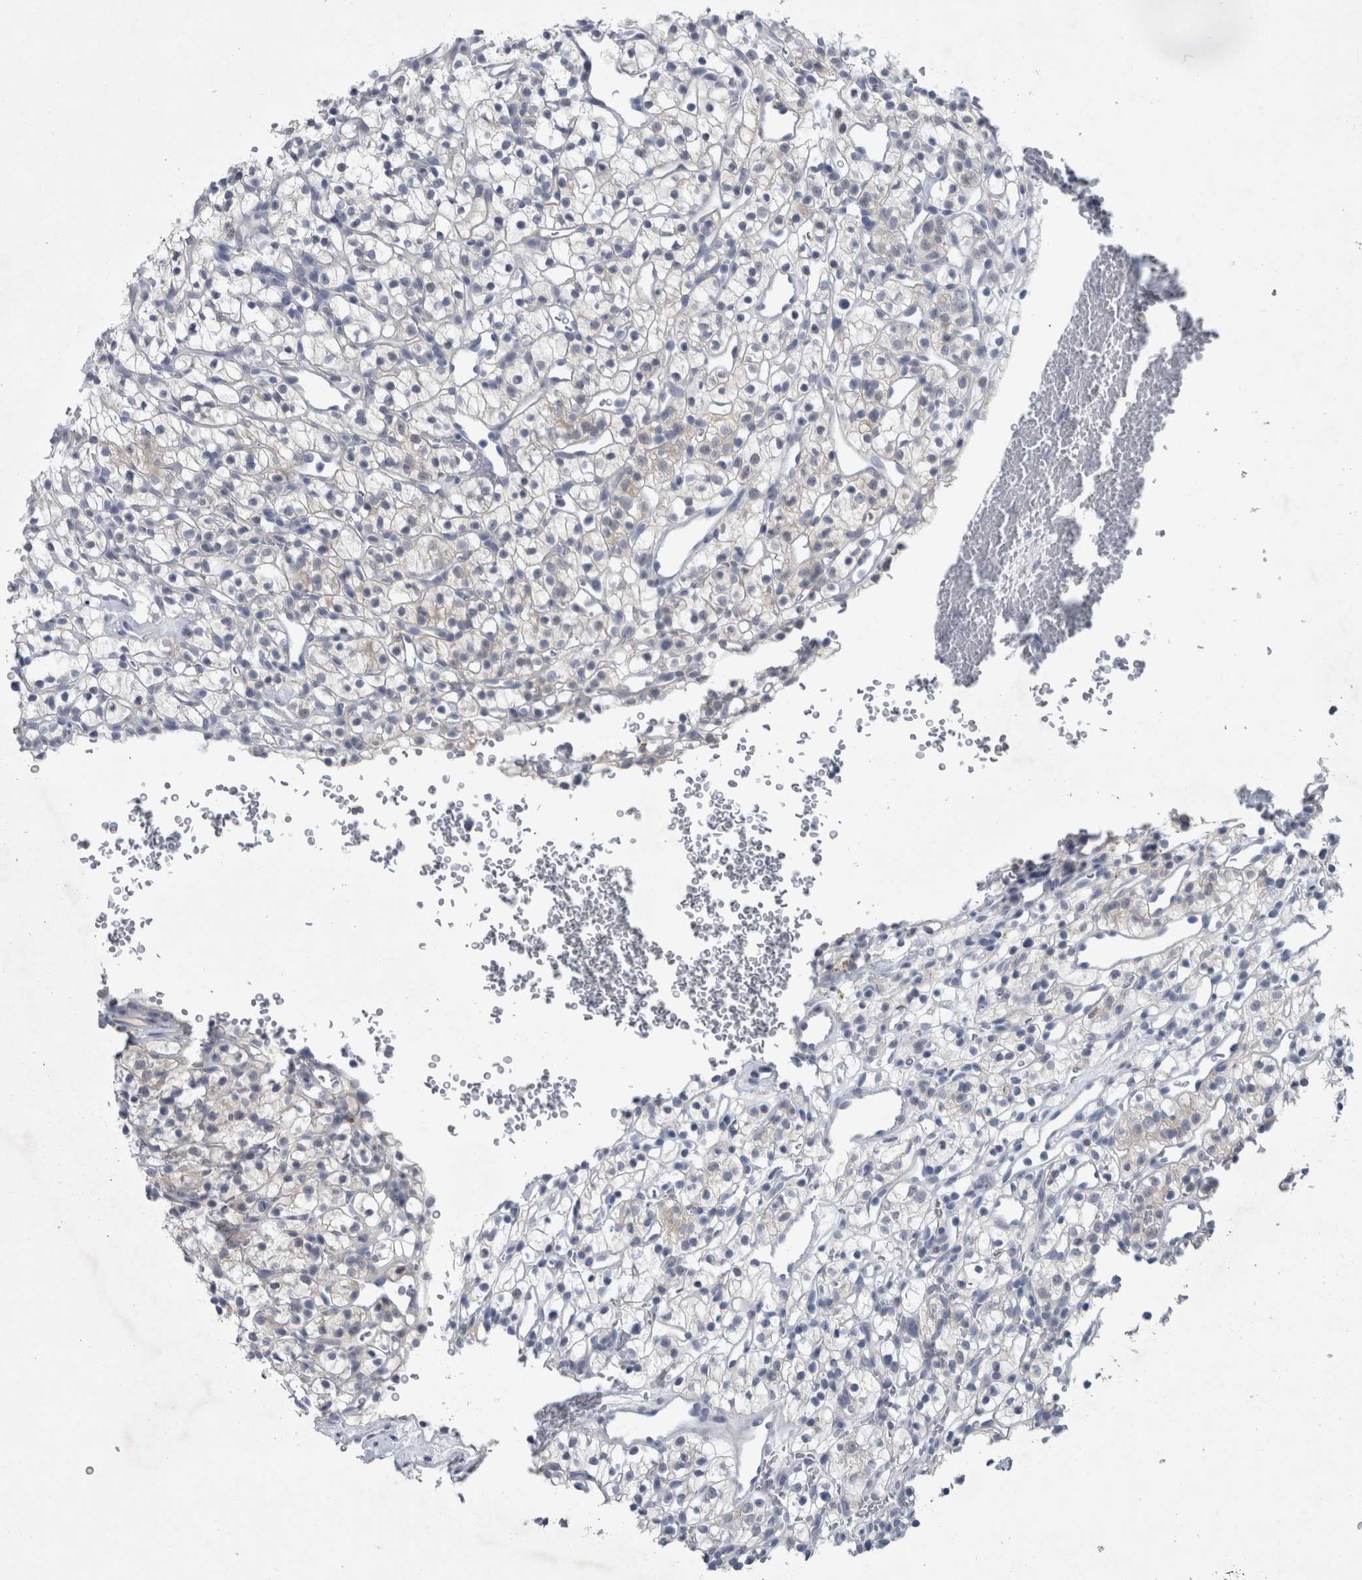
{"staining": {"intensity": "negative", "quantity": "none", "location": "none"}, "tissue": "renal cancer", "cell_type": "Tumor cells", "image_type": "cancer", "snomed": [{"axis": "morphology", "description": "Adenocarcinoma, NOS"}, {"axis": "topography", "description": "Kidney"}], "caption": "Tumor cells show no significant positivity in renal cancer (adenocarcinoma).", "gene": "FAM83H", "patient": {"sex": "female", "age": 57}}